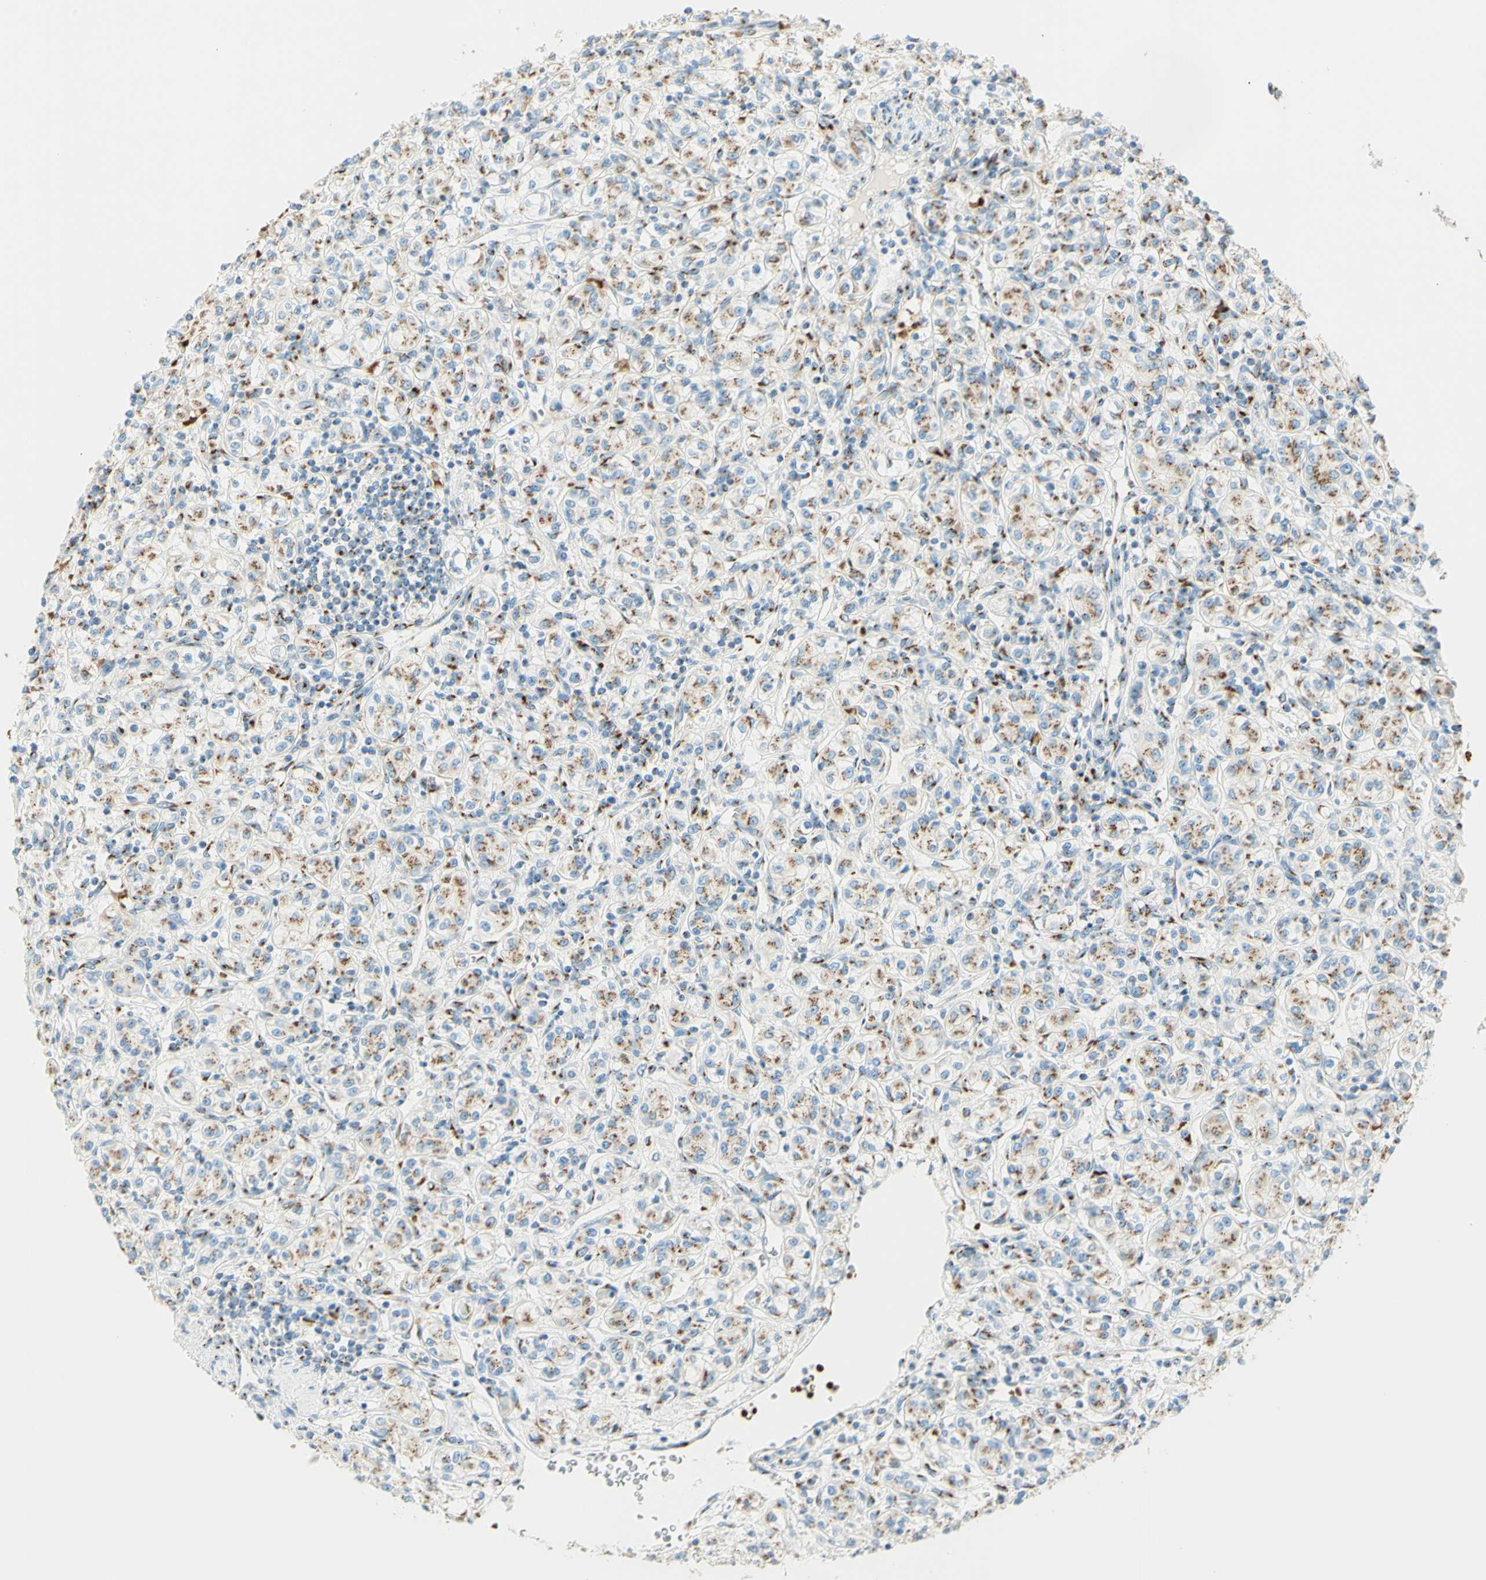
{"staining": {"intensity": "moderate", "quantity": "25%-75%", "location": "cytoplasmic/membranous"}, "tissue": "renal cancer", "cell_type": "Tumor cells", "image_type": "cancer", "snomed": [{"axis": "morphology", "description": "Adenocarcinoma, NOS"}, {"axis": "topography", "description": "Kidney"}], "caption": "Immunohistochemistry (IHC) micrograph of neoplastic tissue: renal cancer (adenocarcinoma) stained using IHC exhibits medium levels of moderate protein expression localized specifically in the cytoplasmic/membranous of tumor cells, appearing as a cytoplasmic/membranous brown color.", "gene": "GOLGB1", "patient": {"sex": "male", "age": 77}}